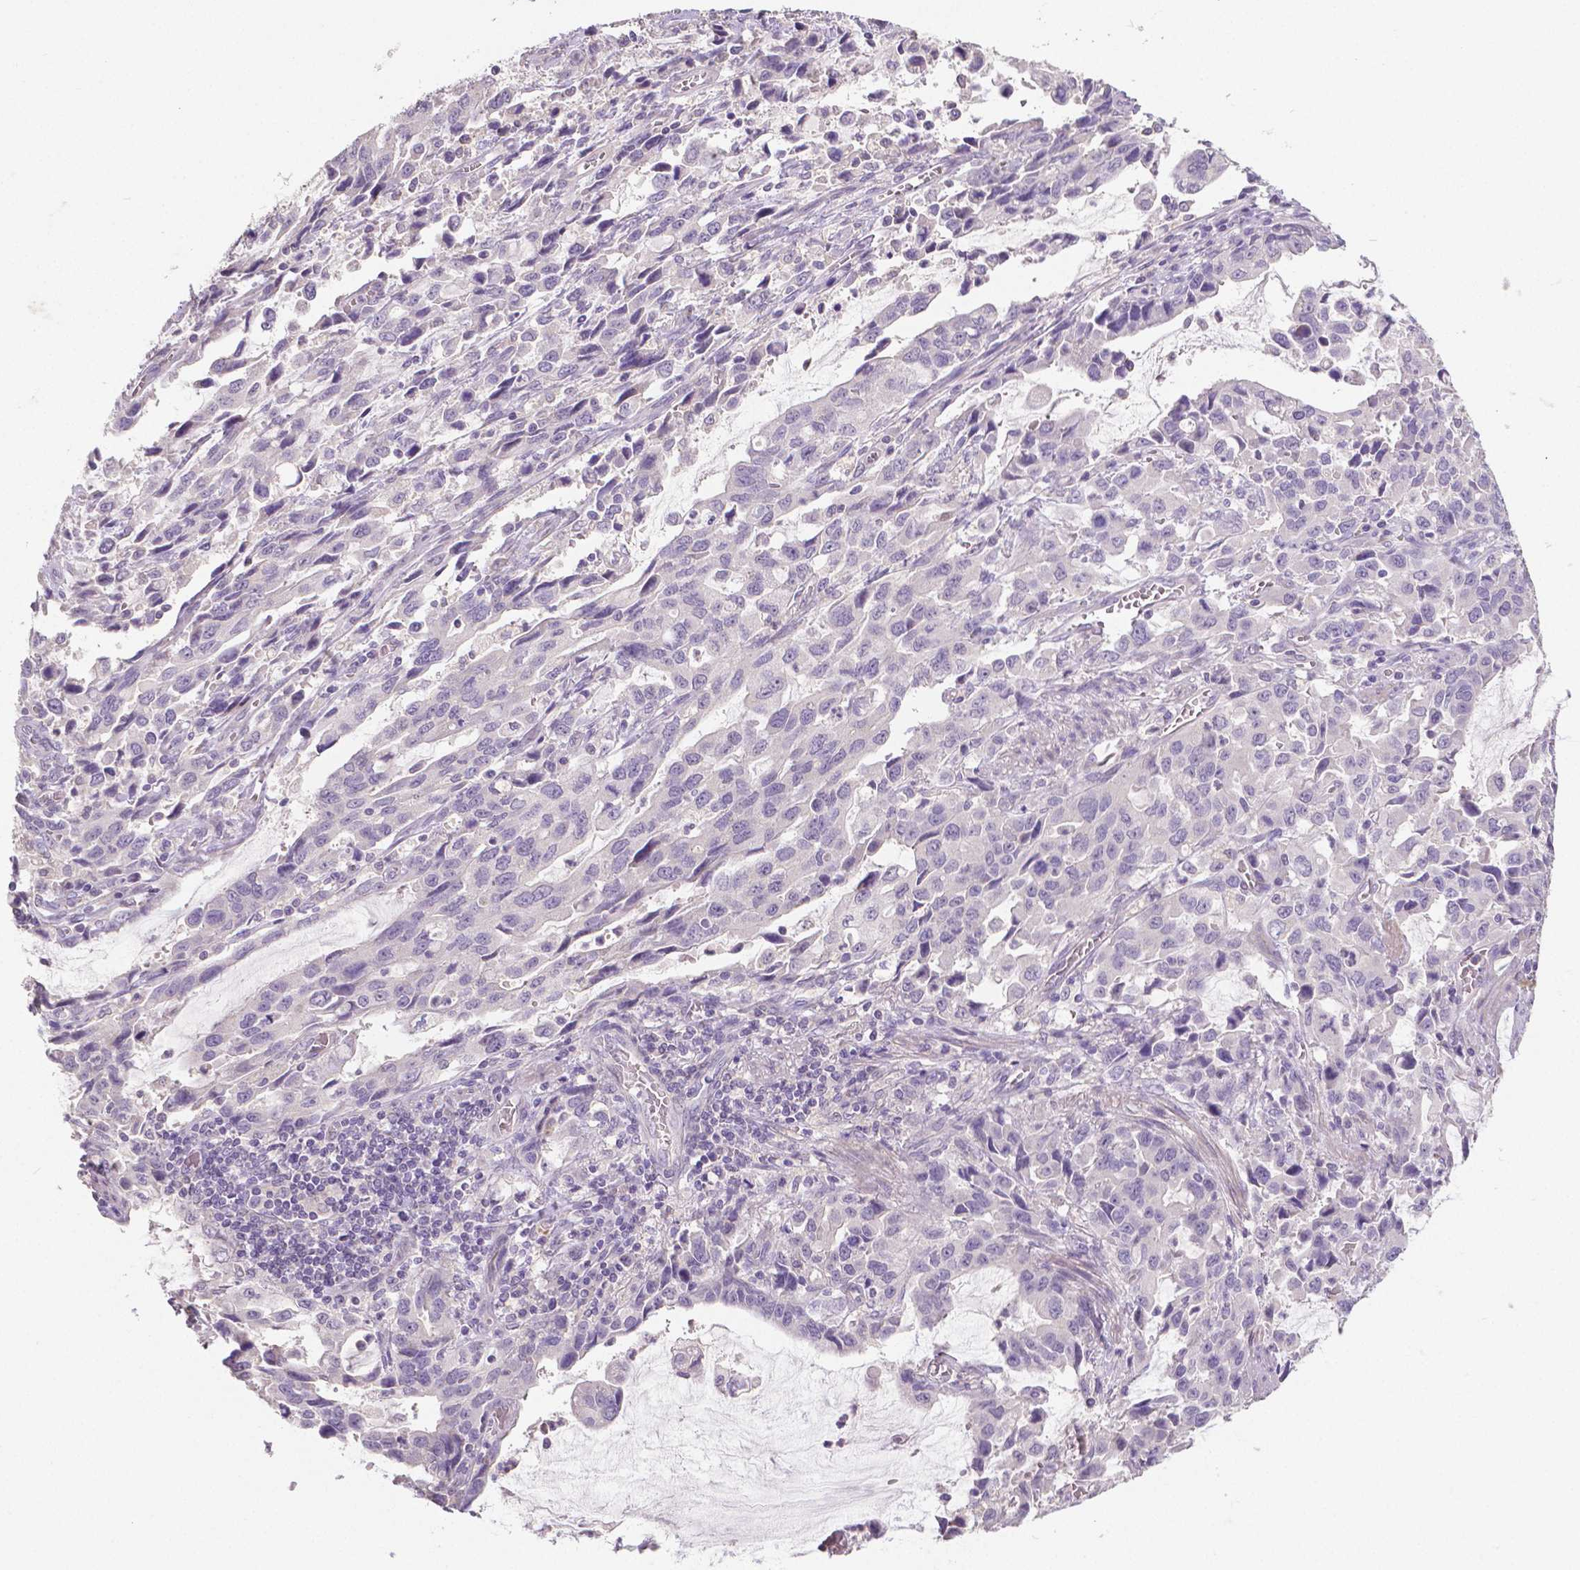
{"staining": {"intensity": "negative", "quantity": "none", "location": "none"}, "tissue": "stomach cancer", "cell_type": "Tumor cells", "image_type": "cancer", "snomed": [{"axis": "morphology", "description": "Adenocarcinoma, NOS"}, {"axis": "topography", "description": "Stomach, upper"}], "caption": "Histopathology image shows no protein expression in tumor cells of stomach cancer (adenocarcinoma) tissue.", "gene": "CRMP1", "patient": {"sex": "male", "age": 85}}